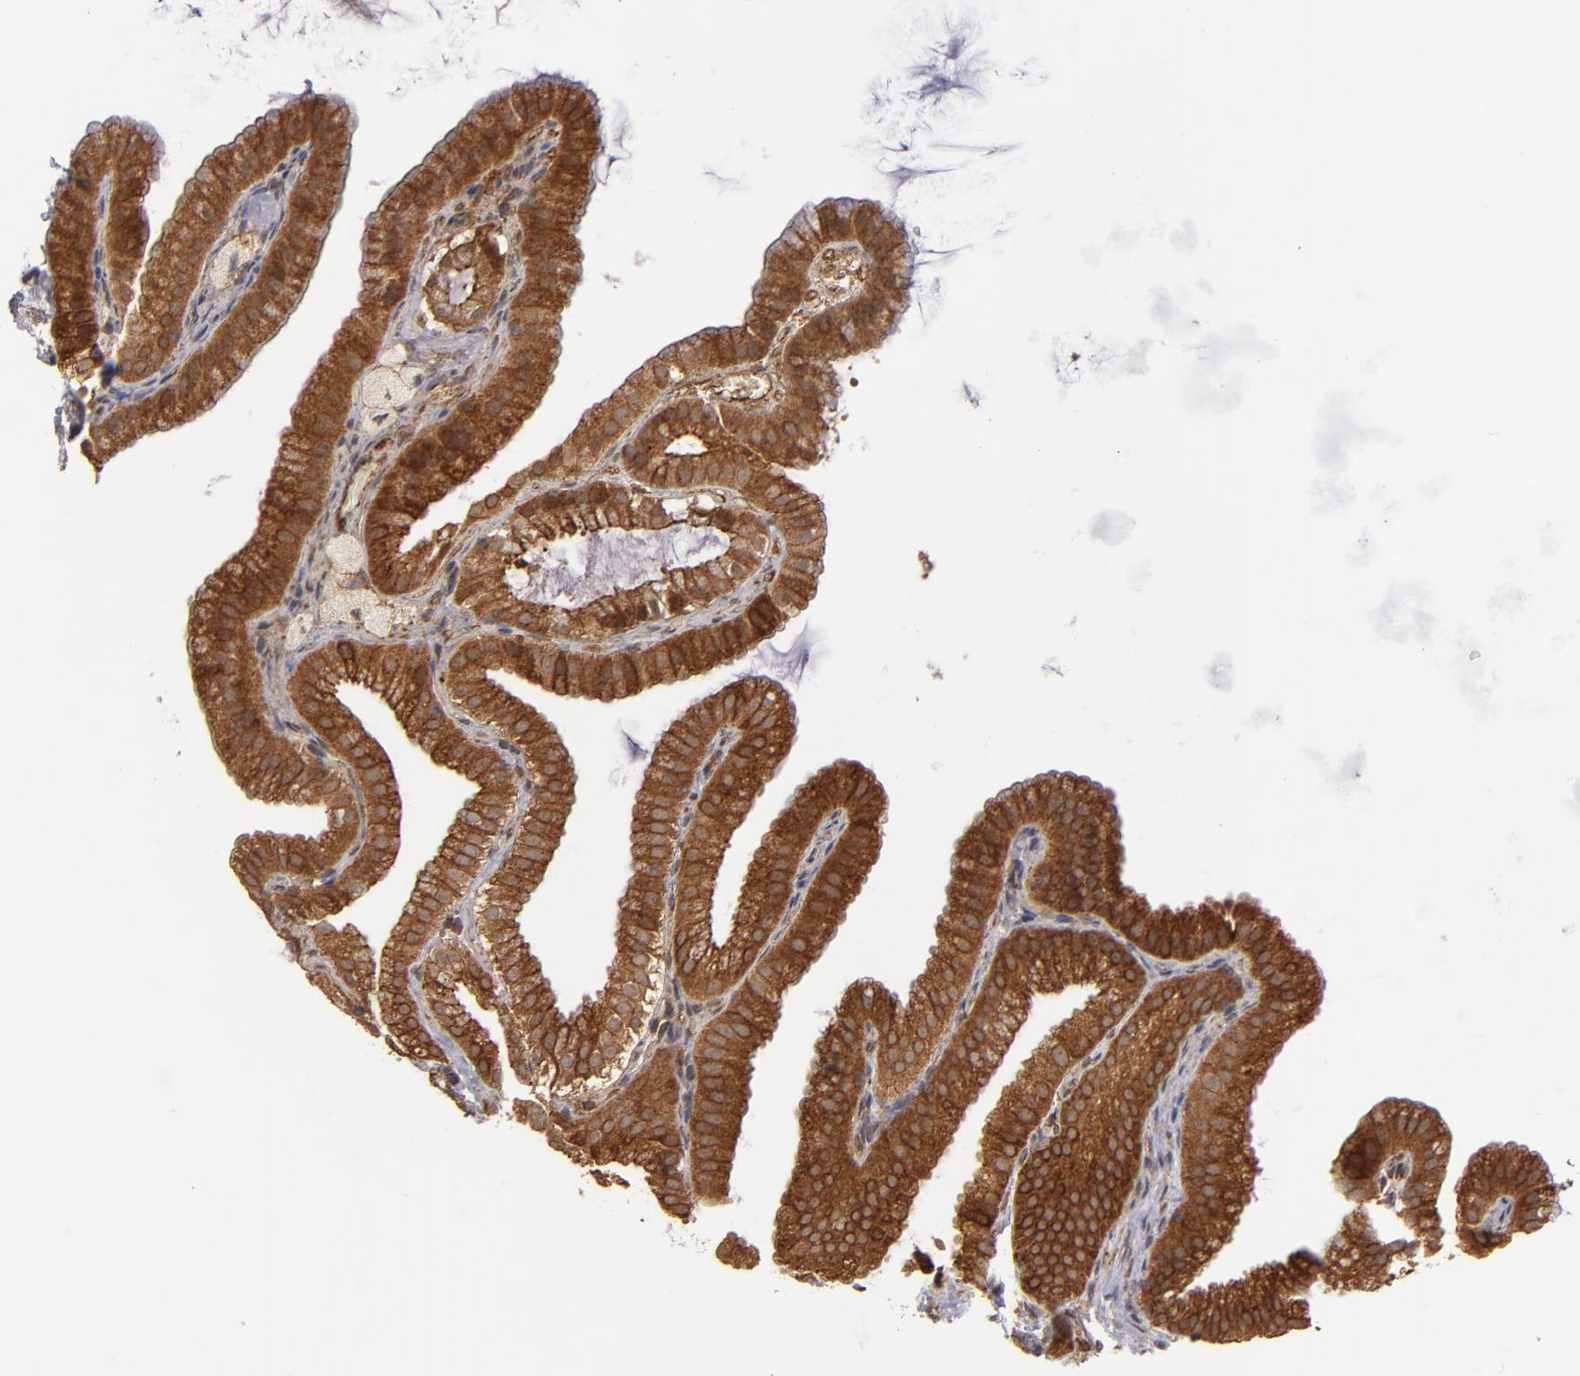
{"staining": {"intensity": "strong", "quantity": ">75%", "location": "cytoplasmic/membranous"}, "tissue": "gallbladder", "cell_type": "Glandular cells", "image_type": "normal", "snomed": [{"axis": "morphology", "description": "Normal tissue, NOS"}, {"axis": "topography", "description": "Gallbladder"}], "caption": "IHC image of unremarkable gallbladder stained for a protein (brown), which exhibits high levels of strong cytoplasmic/membranous expression in about >75% of glandular cells.", "gene": "TJP1", "patient": {"sex": "female", "age": 63}}